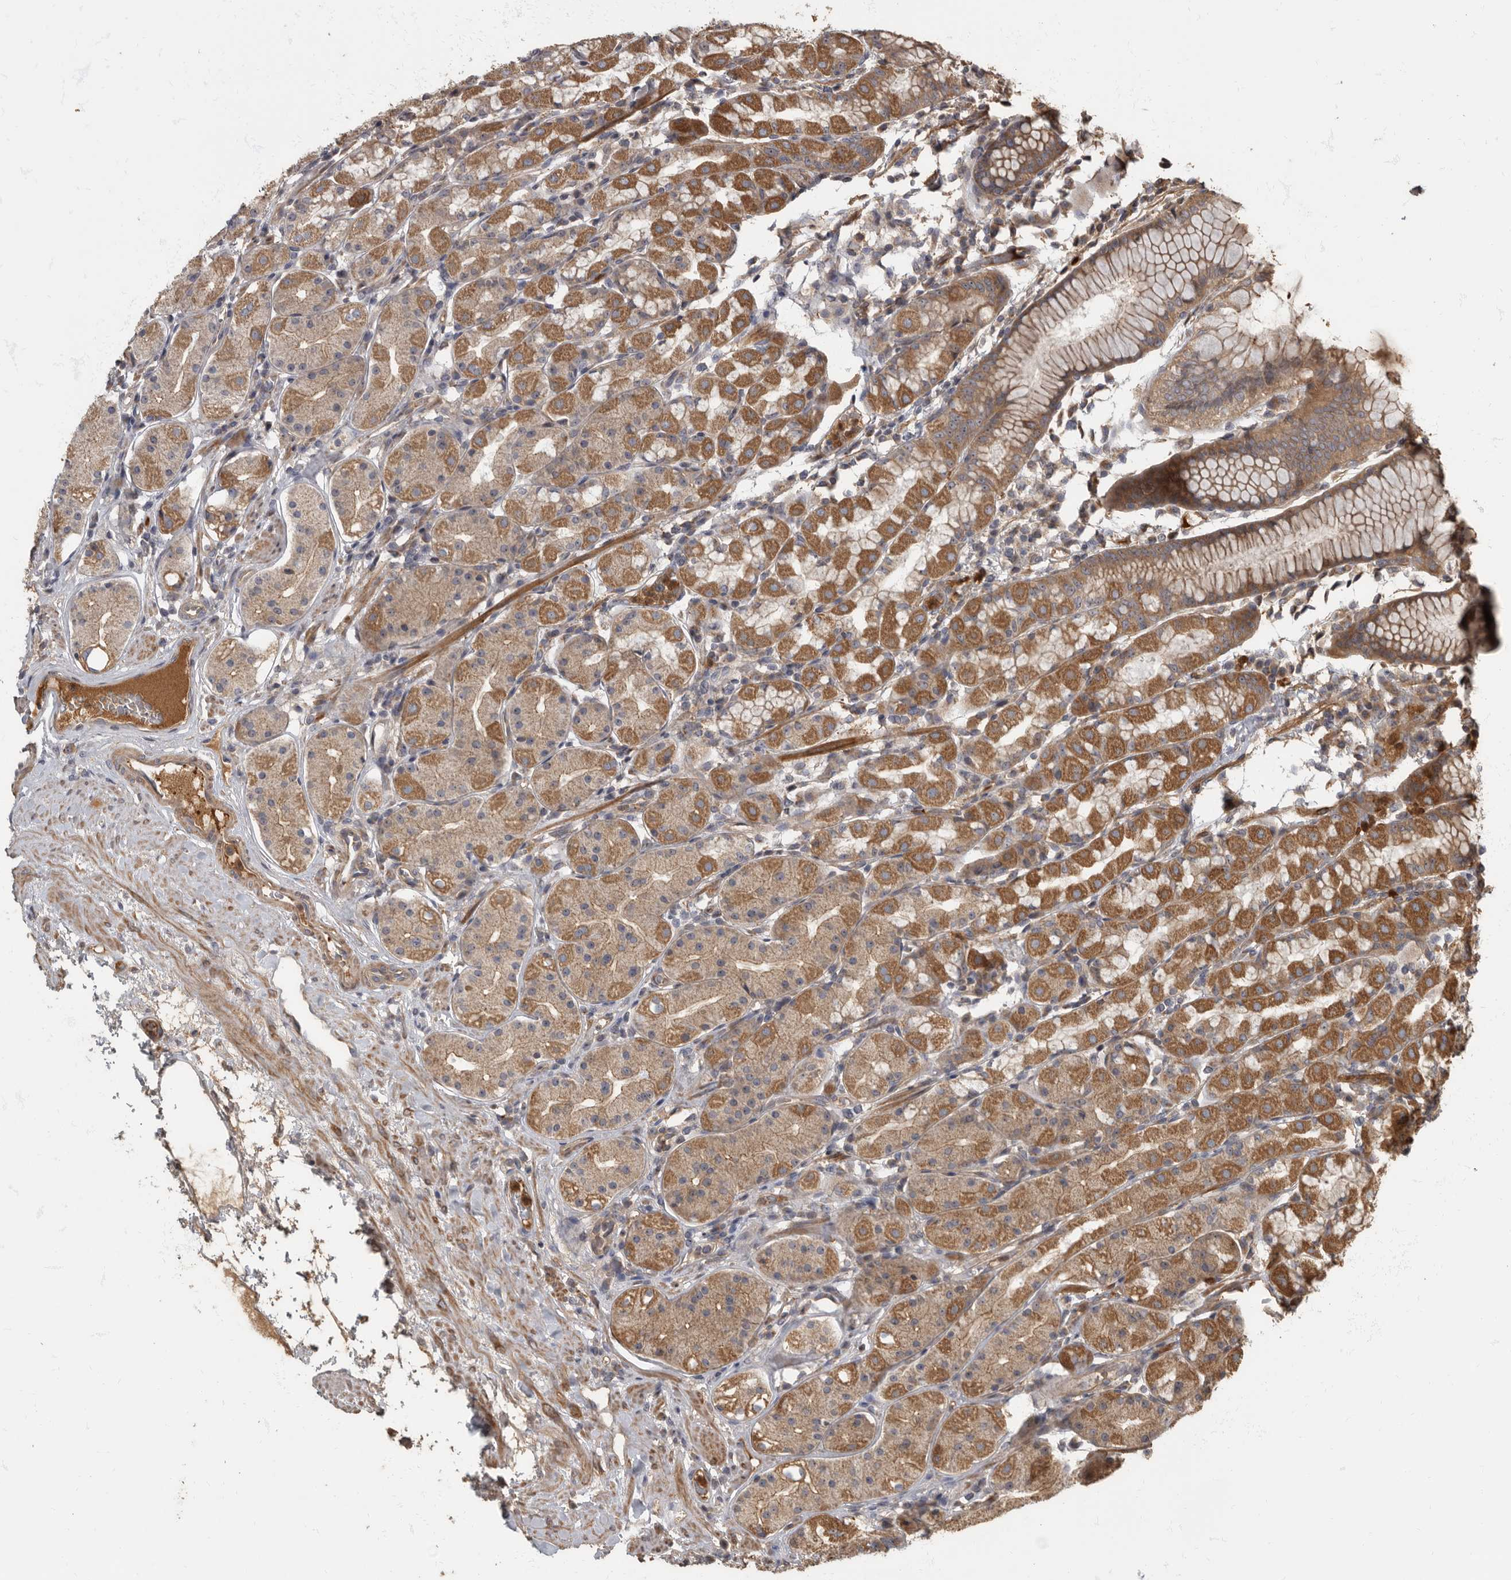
{"staining": {"intensity": "moderate", "quantity": ">75%", "location": "cytoplasmic/membranous"}, "tissue": "stomach", "cell_type": "Glandular cells", "image_type": "normal", "snomed": [{"axis": "morphology", "description": "Normal tissue, NOS"}, {"axis": "topography", "description": "Stomach, lower"}], "caption": "IHC histopathology image of unremarkable human stomach stained for a protein (brown), which displays medium levels of moderate cytoplasmic/membranous staining in about >75% of glandular cells.", "gene": "DAAM1", "patient": {"sex": "female", "age": 56}}